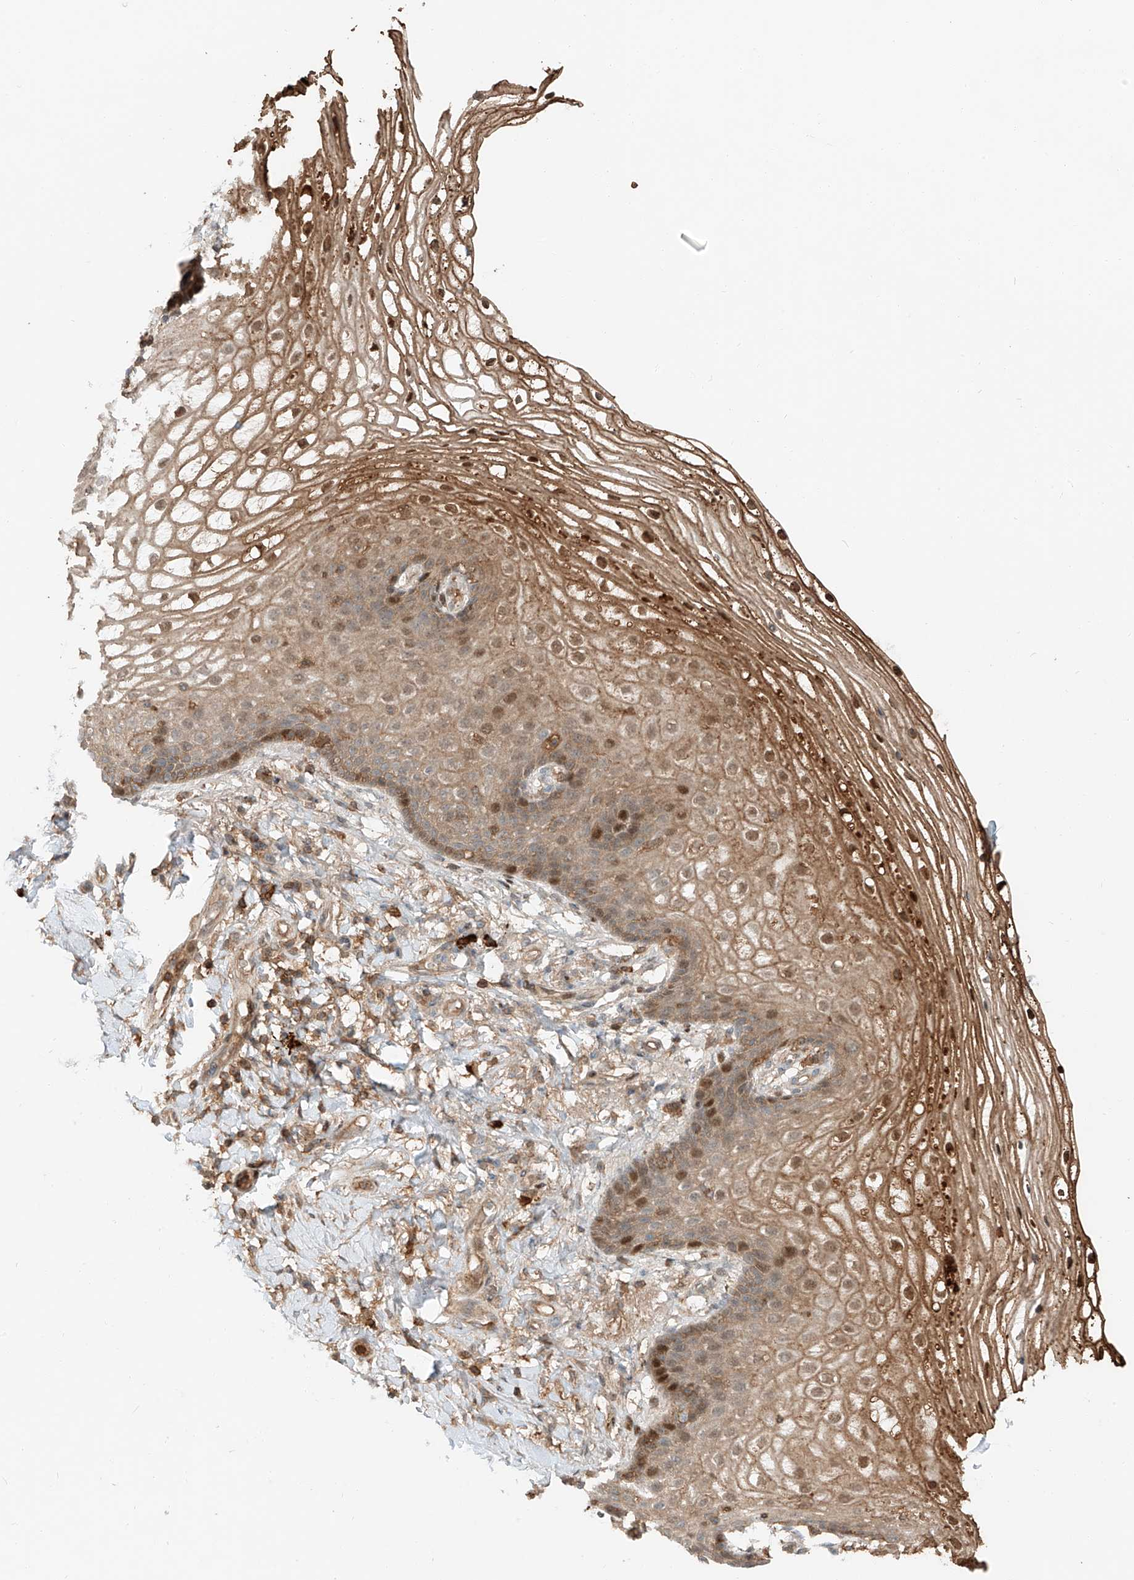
{"staining": {"intensity": "moderate", "quantity": ">75%", "location": "cytoplasmic/membranous,nuclear"}, "tissue": "vagina", "cell_type": "Squamous epithelial cells", "image_type": "normal", "snomed": [{"axis": "morphology", "description": "Normal tissue, NOS"}, {"axis": "topography", "description": "Vagina"}], "caption": "Immunohistochemical staining of benign human vagina exhibits >75% levels of moderate cytoplasmic/membranous,nuclear protein staining in about >75% of squamous epithelial cells. The protein is stained brown, and the nuclei are stained in blue (DAB IHC with brightfield microscopy, high magnification).", "gene": "CEP162", "patient": {"sex": "female", "age": 60}}